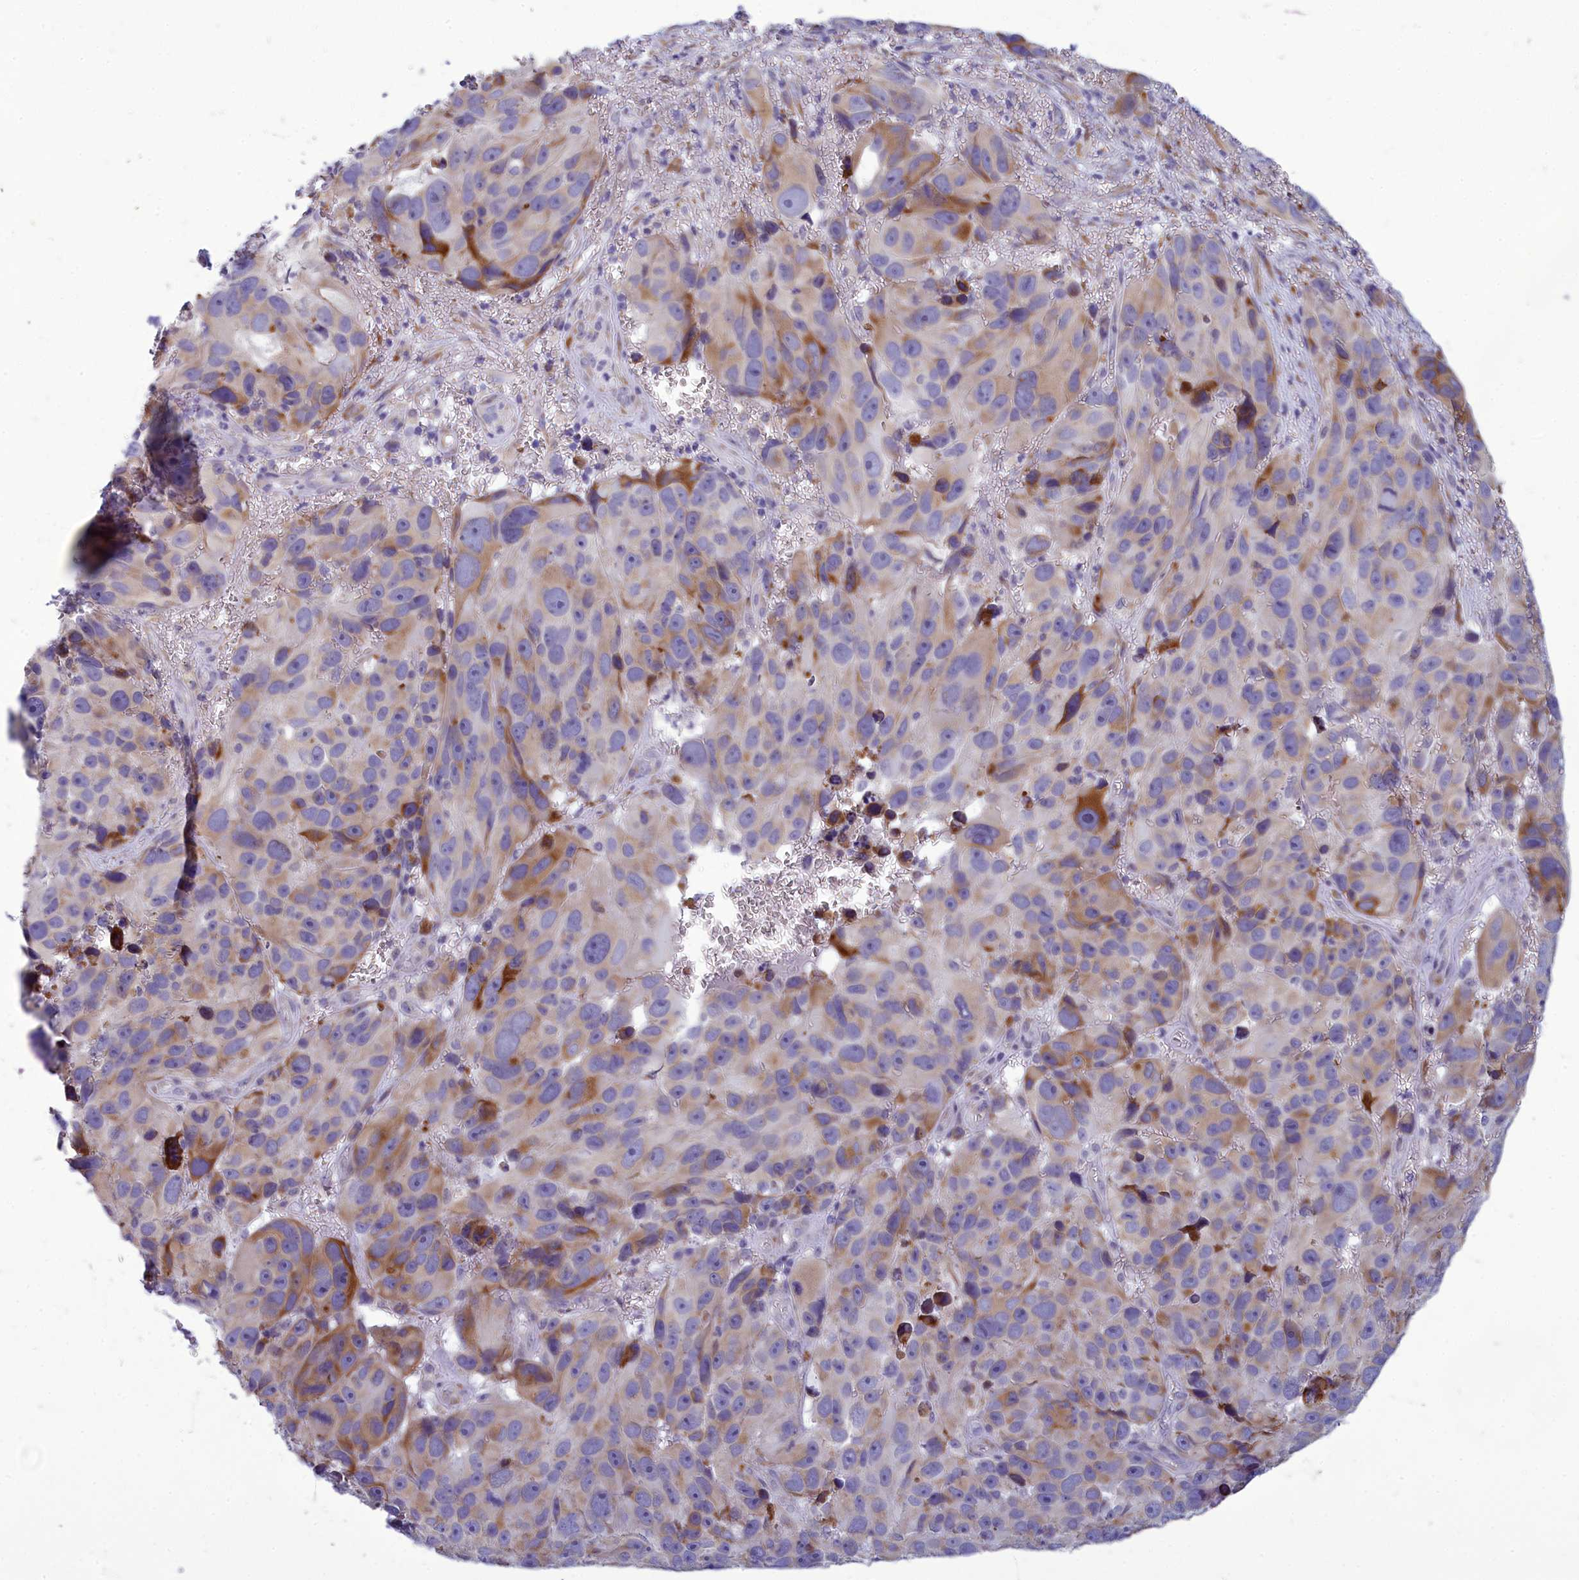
{"staining": {"intensity": "moderate", "quantity": "<25%", "location": "cytoplasmic/membranous"}, "tissue": "melanoma", "cell_type": "Tumor cells", "image_type": "cancer", "snomed": [{"axis": "morphology", "description": "Malignant melanoma, NOS"}, {"axis": "topography", "description": "Skin"}], "caption": "IHC photomicrograph of human malignant melanoma stained for a protein (brown), which exhibits low levels of moderate cytoplasmic/membranous staining in about <25% of tumor cells.", "gene": "CENATAC", "patient": {"sex": "male", "age": 84}}